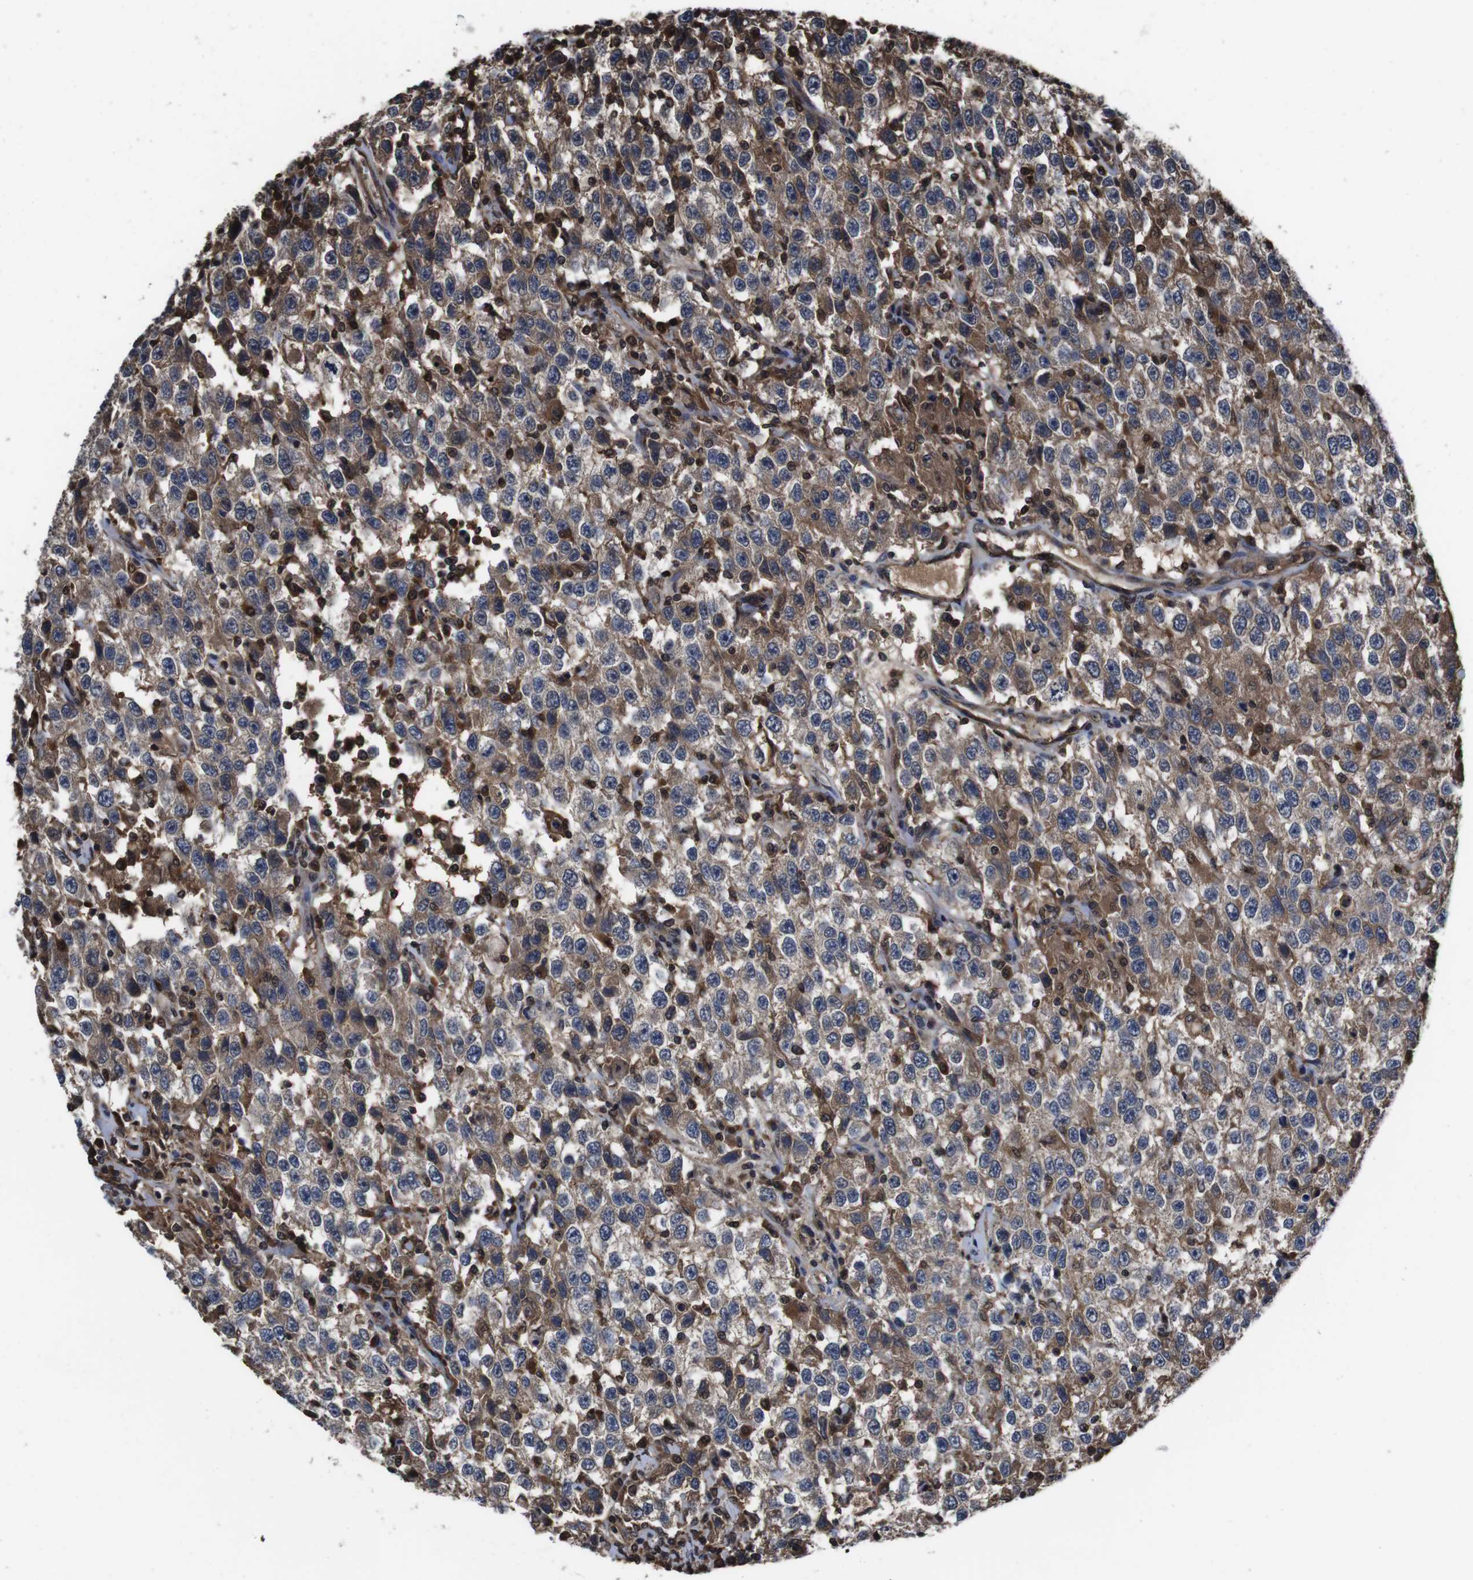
{"staining": {"intensity": "moderate", "quantity": "25%-75%", "location": "cytoplasmic/membranous"}, "tissue": "testis cancer", "cell_type": "Tumor cells", "image_type": "cancer", "snomed": [{"axis": "morphology", "description": "Seminoma, NOS"}, {"axis": "topography", "description": "Testis"}], "caption": "Protein staining of testis cancer tissue demonstrates moderate cytoplasmic/membranous positivity in approximately 25%-75% of tumor cells. (DAB (3,3'-diaminobenzidine) = brown stain, brightfield microscopy at high magnification).", "gene": "CXCL11", "patient": {"sex": "male", "age": 41}}